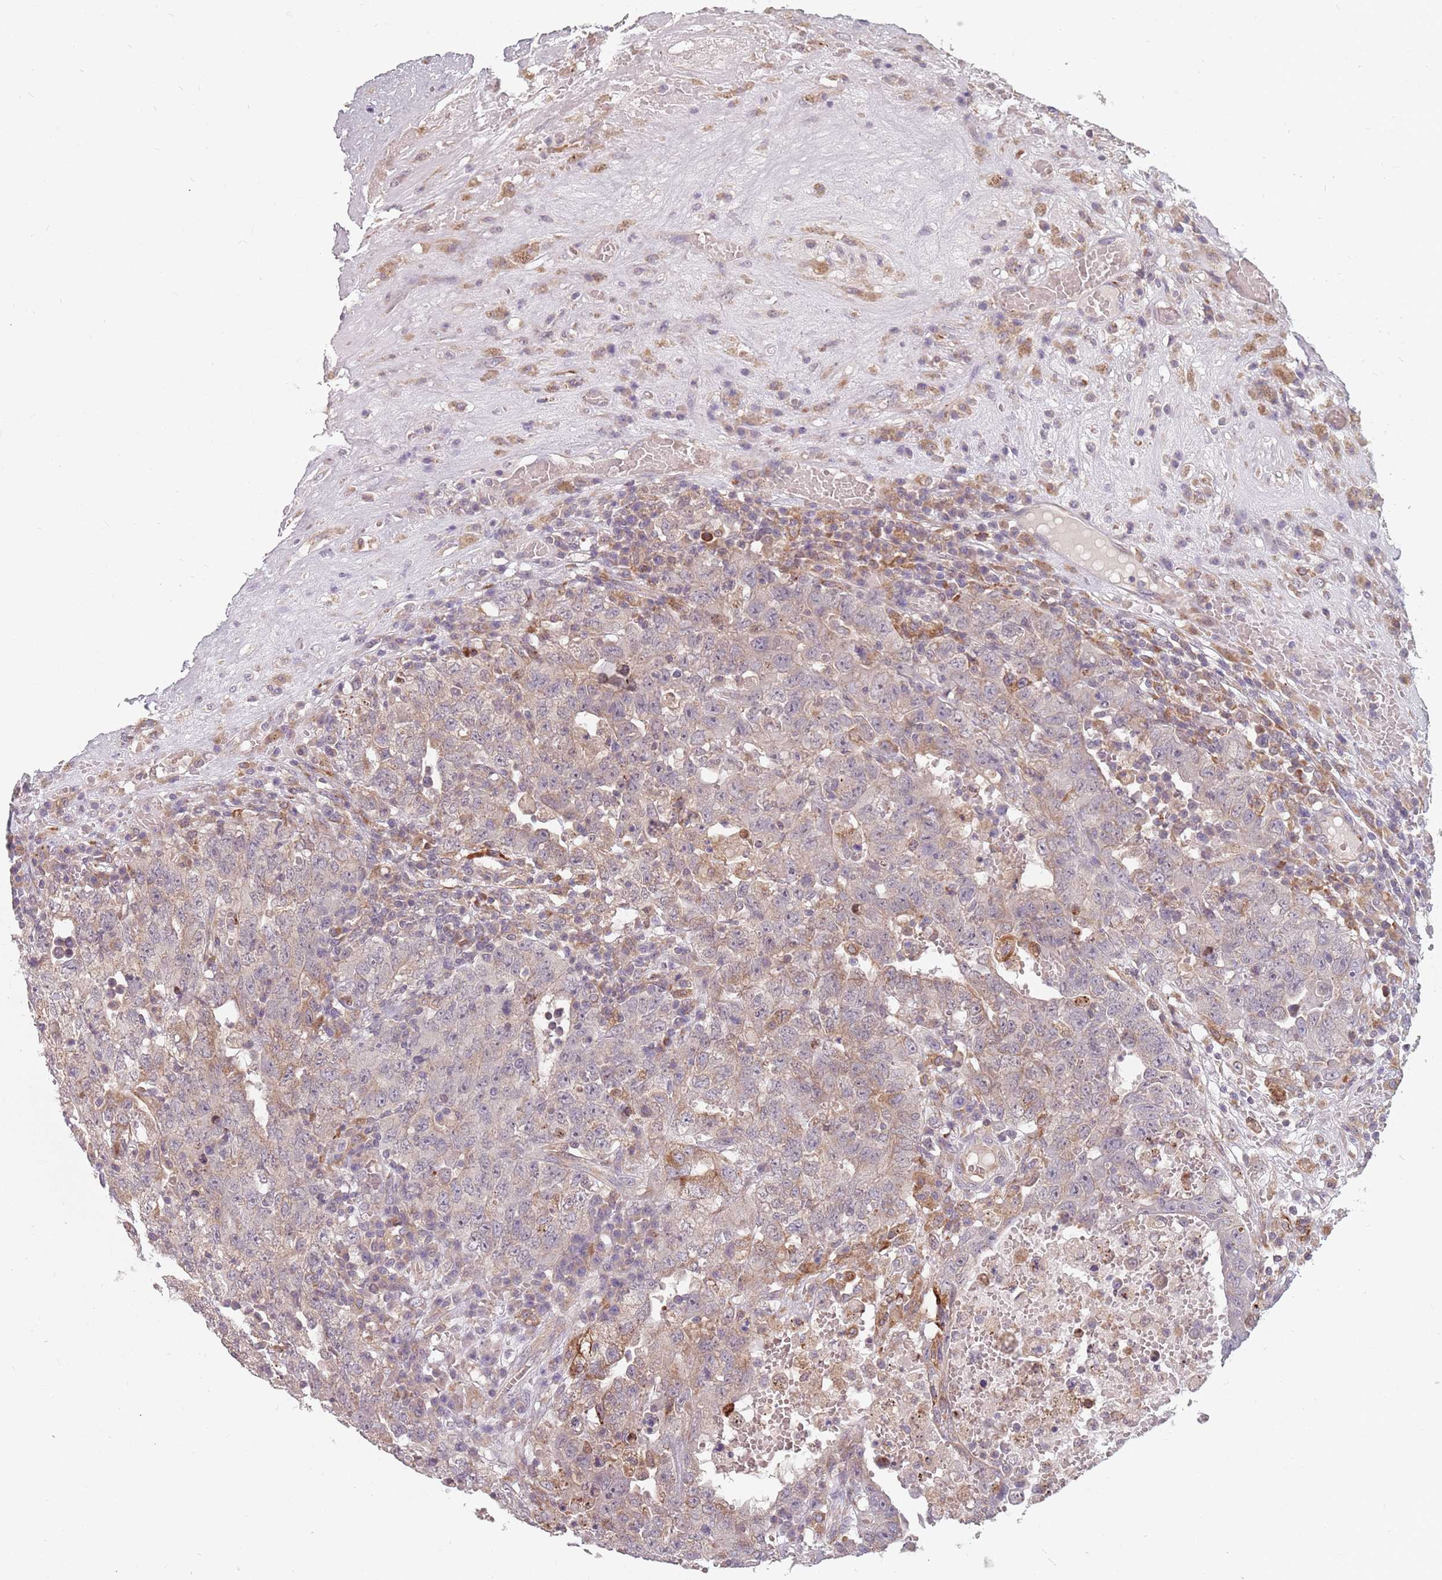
{"staining": {"intensity": "moderate", "quantity": "<25%", "location": "cytoplasmic/membranous"}, "tissue": "testis cancer", "cell_type": "Tumor cells", "image_type": "cancer", "snomed": [{"axis": "morphology", "description": "Carcinoma, Embryonal, NOS"}, {"axis": "topography", "description": "Testis"}], "caption": "High-power microscopy captured an immunohistochemistry histopathology image of testis embryonal carcinoma, revealing moderate cytoplasmic/membranous positivity in about <25% of tumor cells.", "gene": "ADAL", "patient": {"sex": "male", "age": 26}}